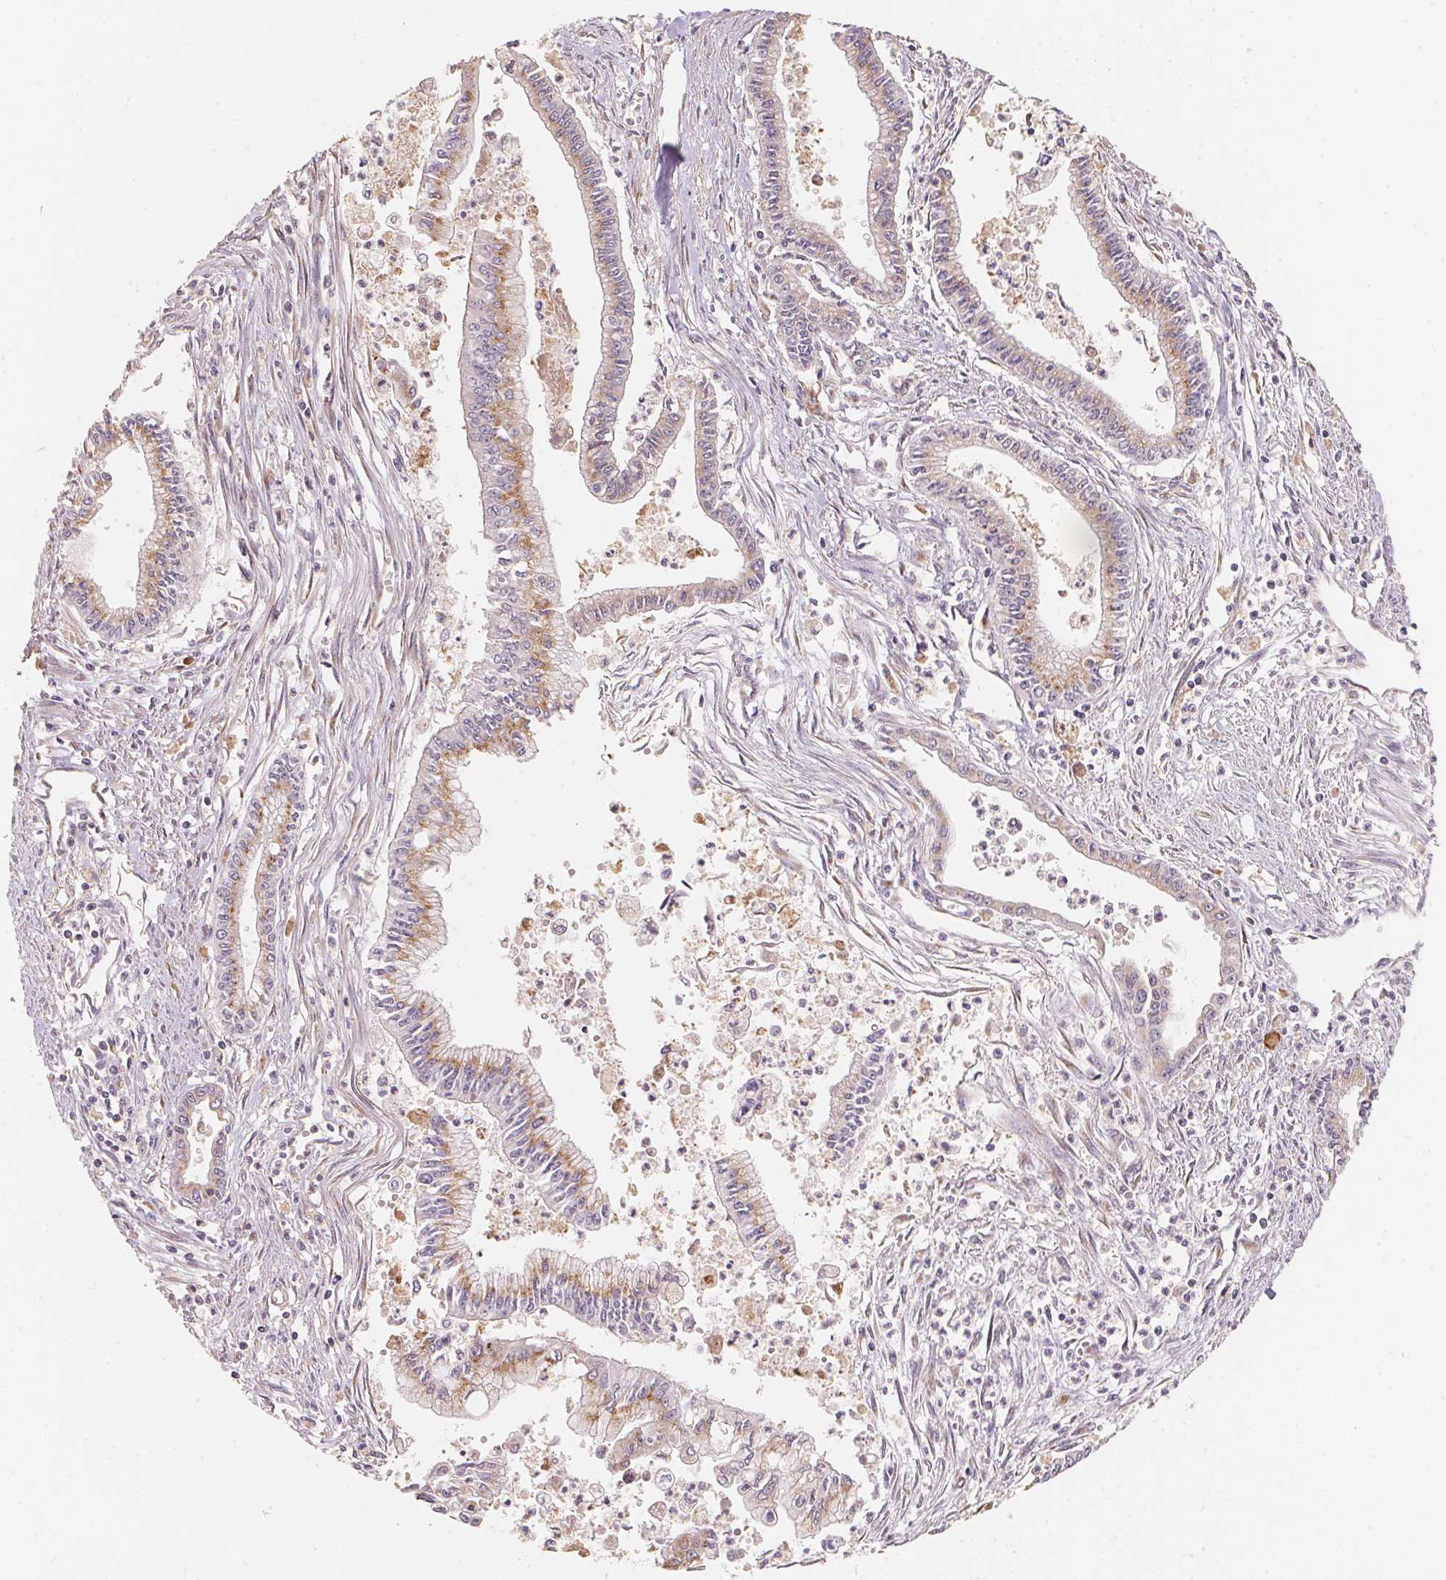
{"staining": {"intensity": "weak", "quantity": "25%-75%", "location": "cytoplasmic/membranous"}, "tissue": "pancreatic cancer", "cell_type": "Tumor cells", "image_type": "cancer", "snomed": [{"axis": "morphology", "description": "Adenocarcinoma, NOS"}, {"axis": "topography", "description": "Pancreas"}], "caption": "Weak cytoplasmic/membranous staining for a protein is seen in approximately 25%-75% of tumor cells of pancreatic cancer (adenocarcinoma) using immunohistochemistry.", "gene": "TSPAN12", "patient": {"sex": "female", "age": 65}}